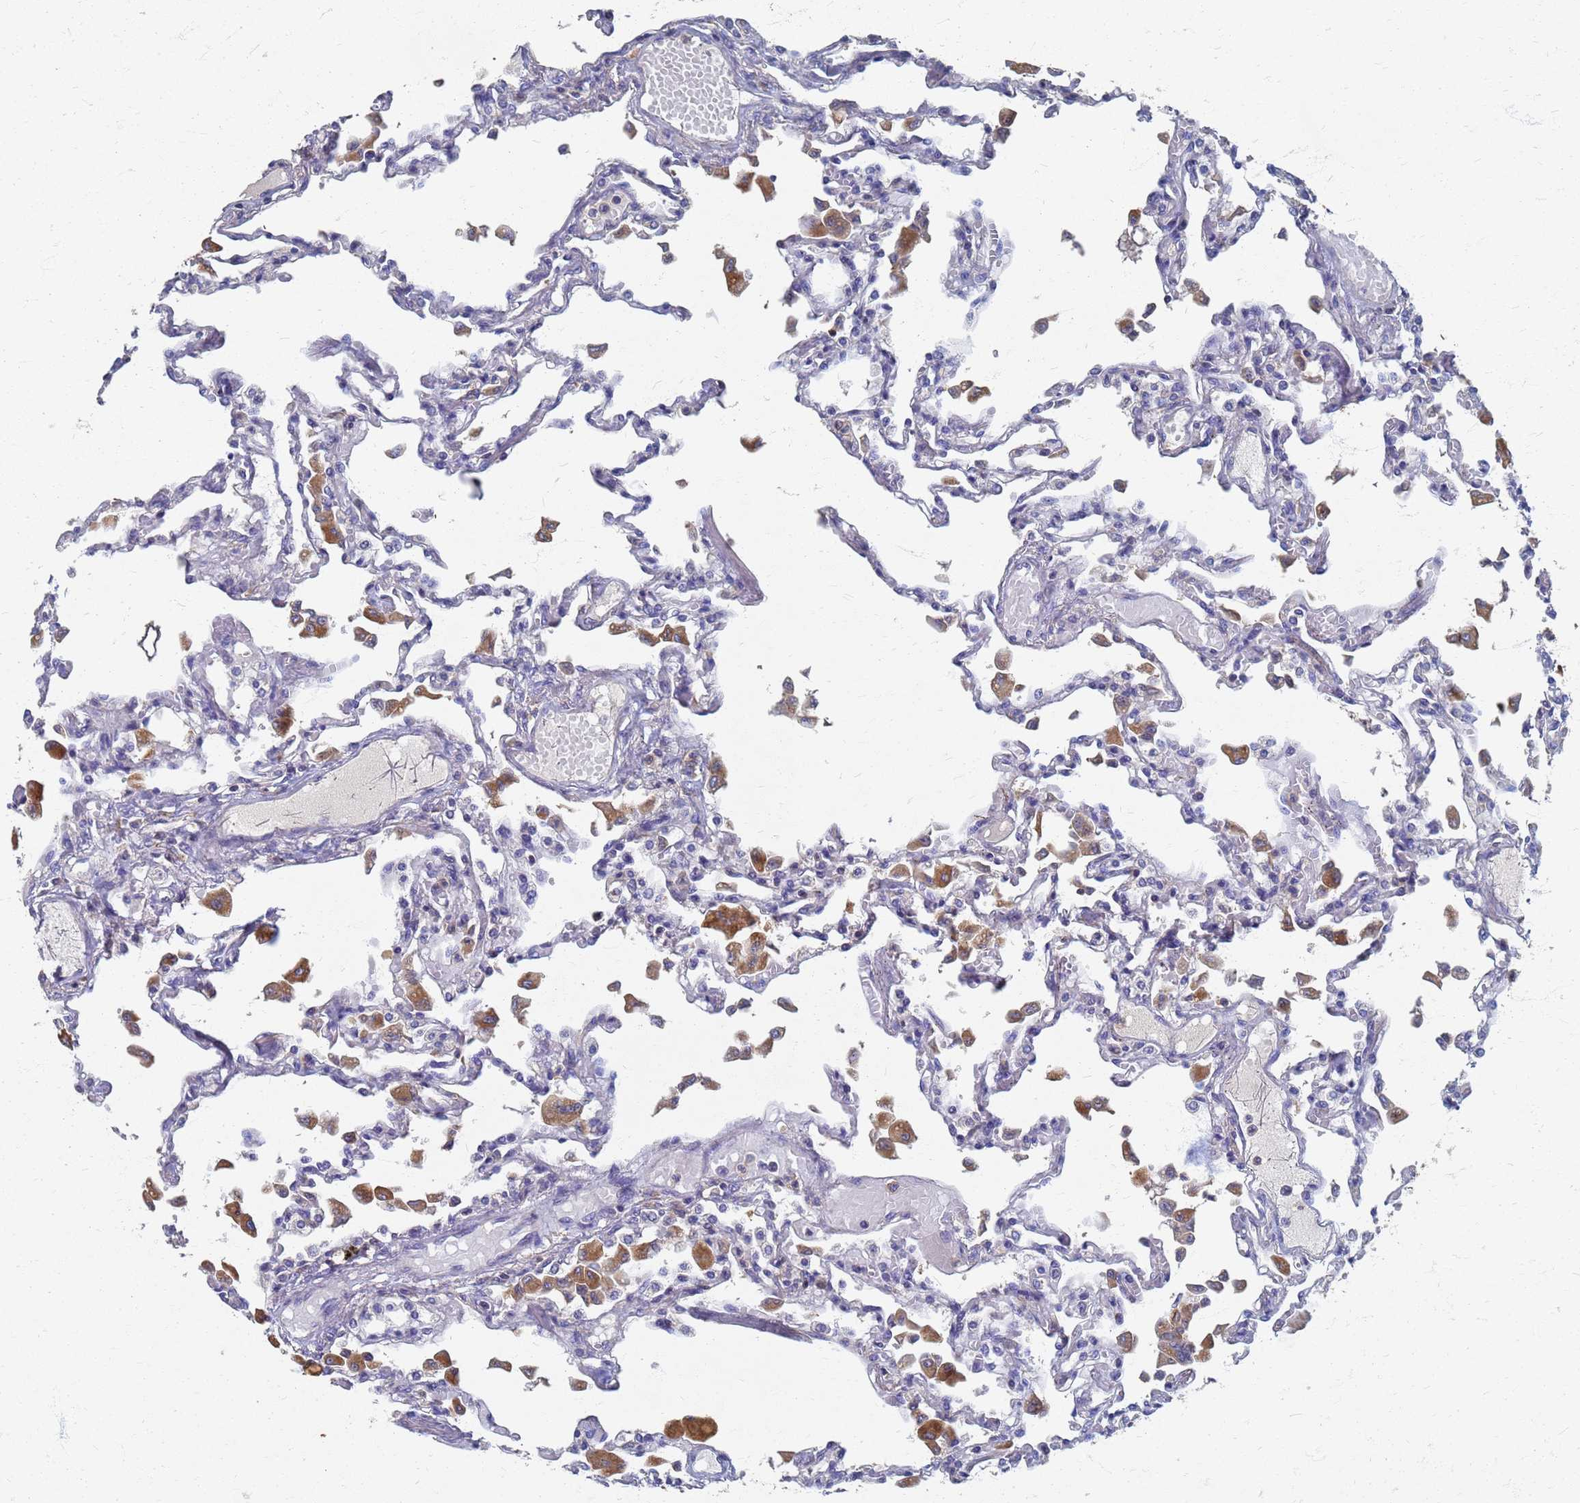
{"staining": {"intensity": "negative", "quantity": "none", "location": "none"}, "tissue": "lung", "cell_type": "Alveolar cells", "image_type": "normal", "snomed": [{"axis": "morphology", "description": "Normal tissue, NOS"}, {"axis": "topography", "description": "Bronchus"}, {"axis": "topography", "description": "Lung"}], "caption": "IHC micrograph of benign human lung stained for a protein (brown), which displays no staining in alveolar cells.", "gene": "KRCC1", "patient": {"sex": "female", "age": 49}}